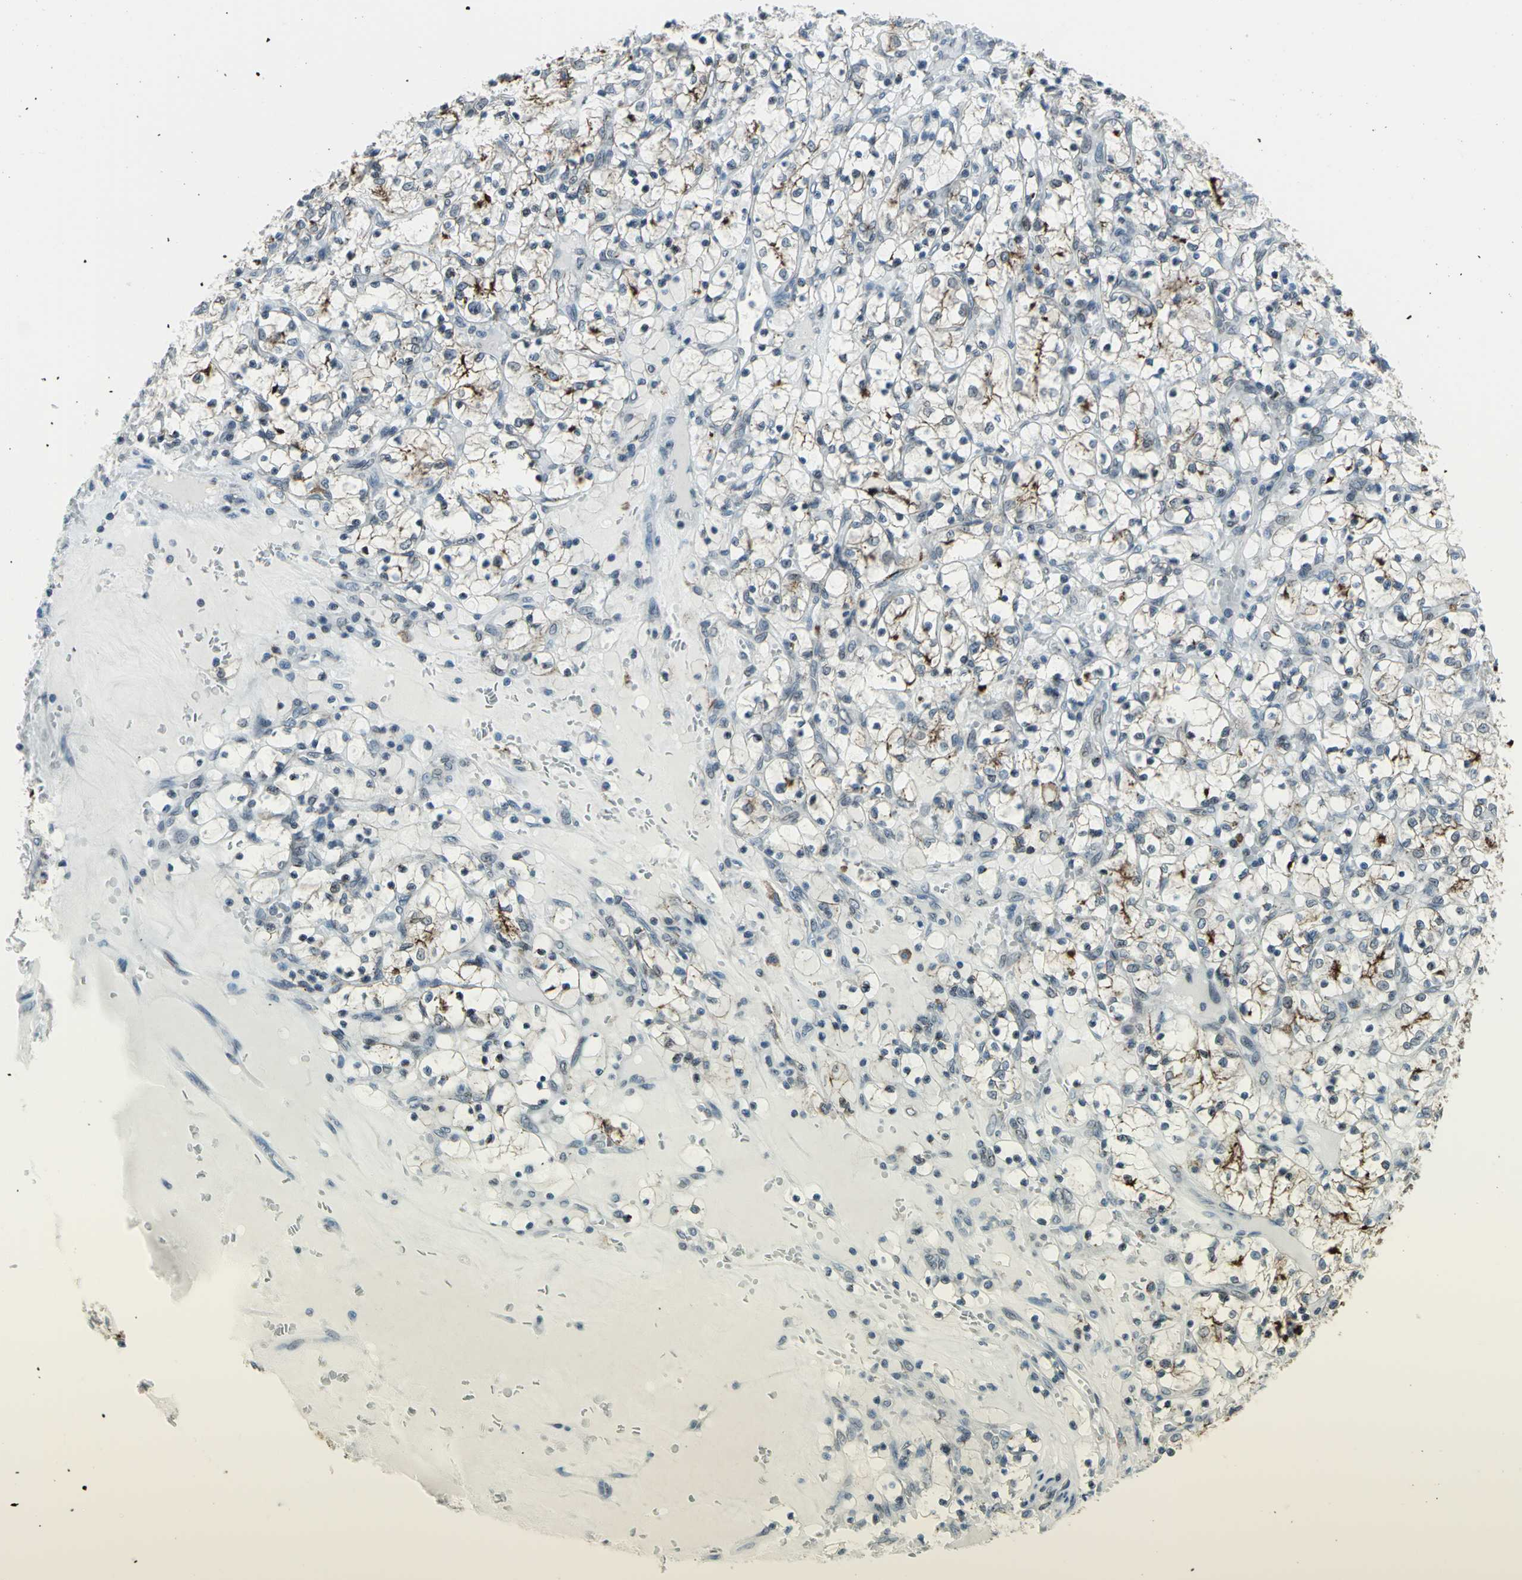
{"staining": {"intensity": "moderate", "quantity": "<25%", "location": "cytoplasmic/membranous,nuclear"}, "tissue": "renal cancer", "cell_type": "Tumor cells", "image_type": "cancer", "snomed": [{"axis": "morphology", "description": "Adenocarcinoma, NOS"}, {"axis": "topography", "description": "Kidney"}], "caption": "Immunohistochemical staining of human renal cancer (adenocarcinoma) displays moderate cytoplasmic/membranous and nuclear protein expression in approximately <25% of tumor cells. (DAB IHC, brown staining for protein, blue staining for nuclei).", "gene": "SNUPN", "patient": {"sex": "female", "age": 69}}